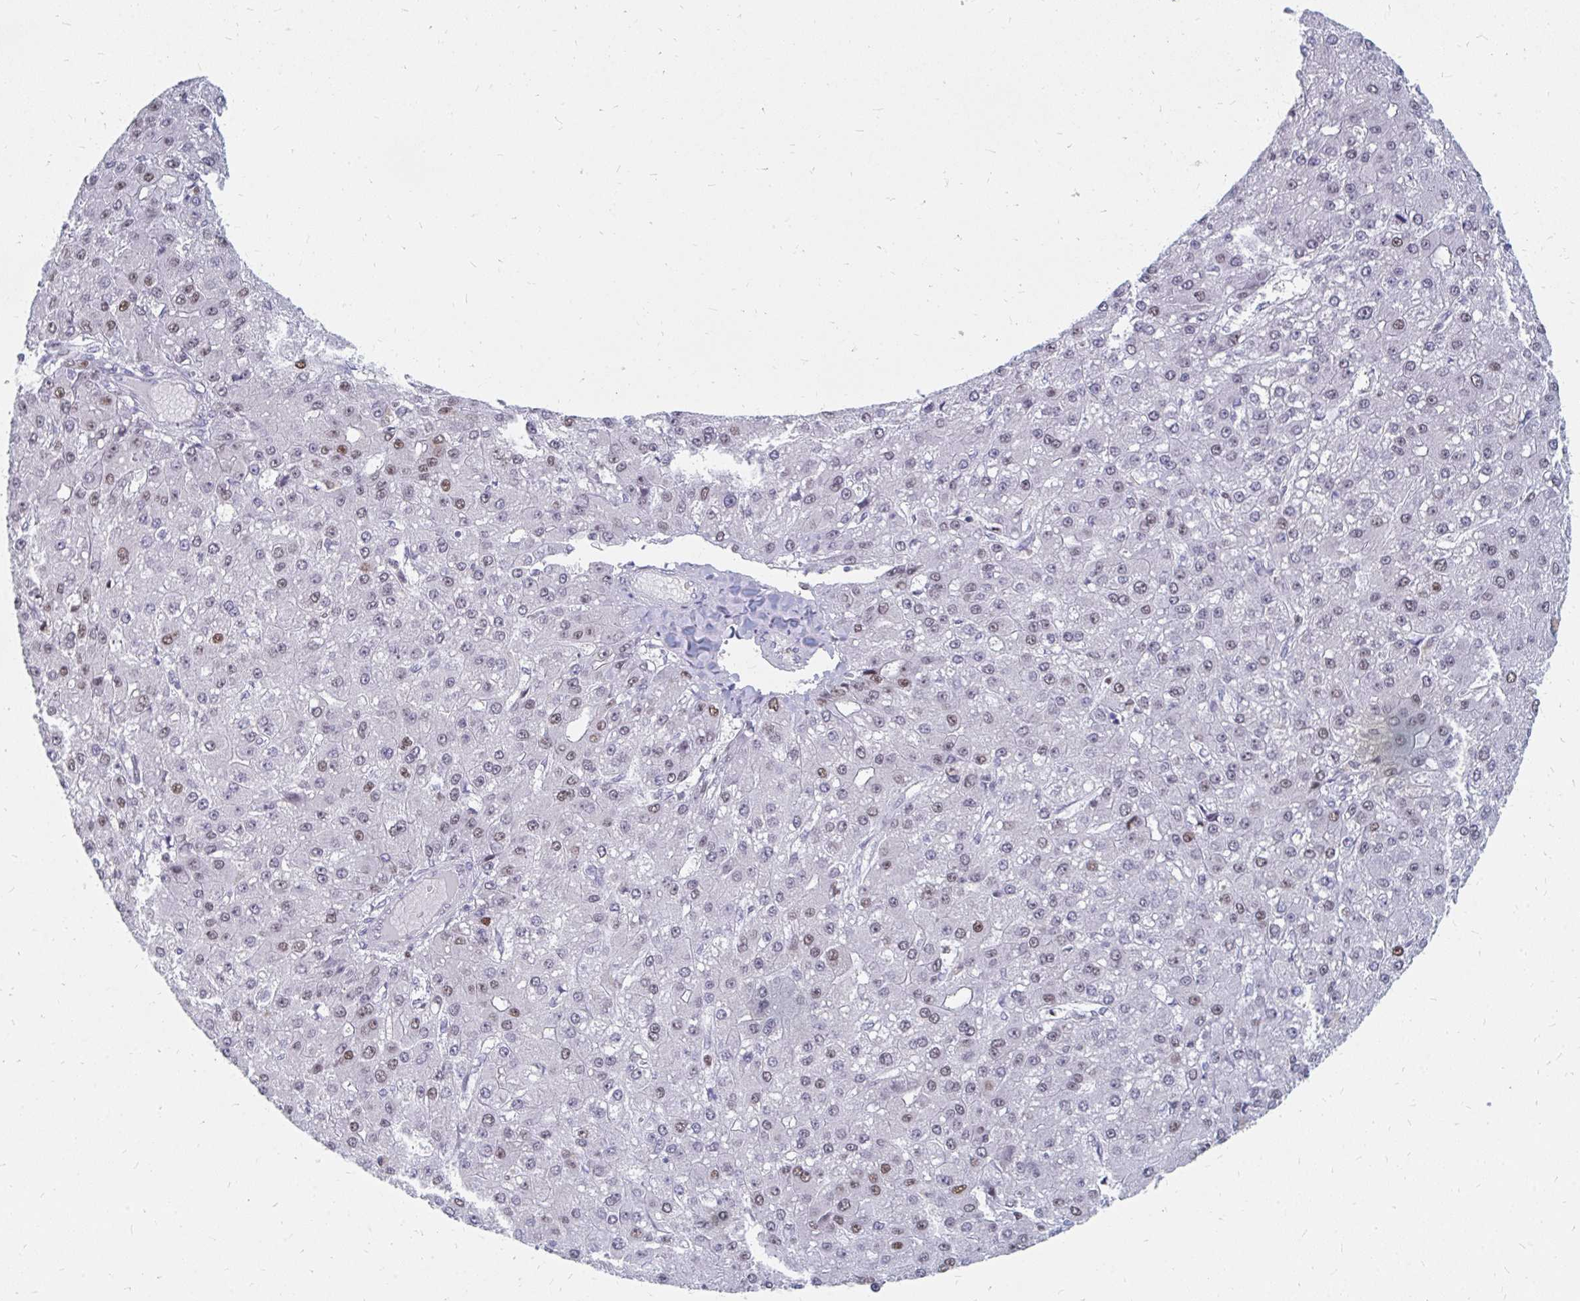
{"staining": {"intensity": "weak", "quantity": "25%-75%", "location": "nuclear"}, "tissue": "liver cancer", "cell_type": "Tumor cells", "image_type": "cancer", "snomed": [{"axis": "morphology", "description": "Carcinoma, Hepatocellular, NOS"}, {"axis": "topography", "description": "Liver"}], "caption": "The micrograph reveals staining of liver hepatocellular carcinoma, revealing weak nuclear protein staining (brown color) within tumor cells.", "gene": "PLK3", "patient": {"sex": "male", "age": 67}}